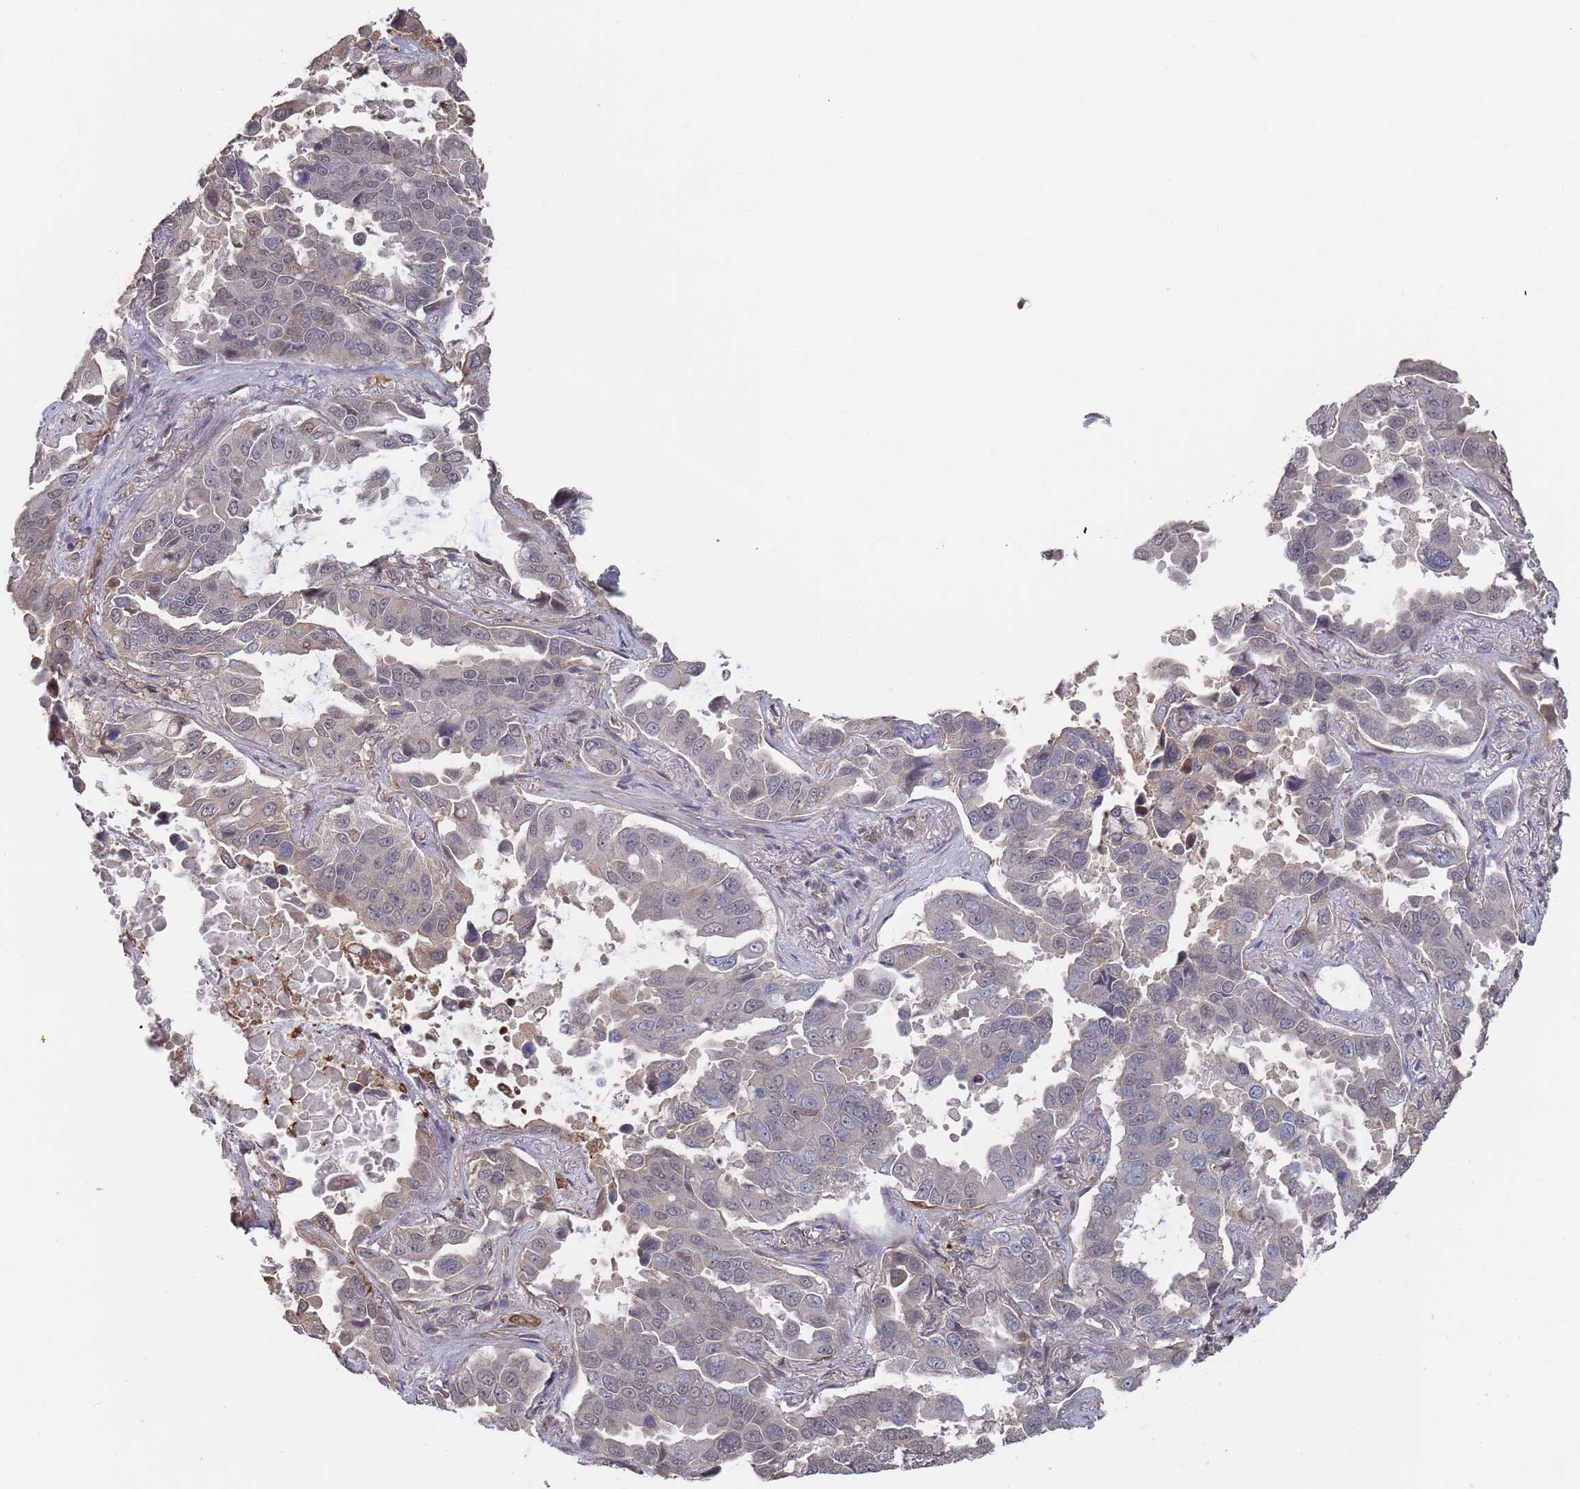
{"staining": {"intensity": "weak", "quantity": "<25%", "location": "nuclear"}, "tissue": "lung cancer", "cell_type": "Tumor cells", "image_type": "cancer", "snomed": [{"axis": "morphology", "description": "Adenocarcinoma, NOS"}, {"axis": "topography", "description": "Lung"}], "caption": "A high-resolution photomicrograph shows immunohistochemistry (IHC) staining of lung cancer, which exhibits no significant positivity in tumor cells.", "gene": "DGKD", "patient": {"sex": "male", "age": 64}}